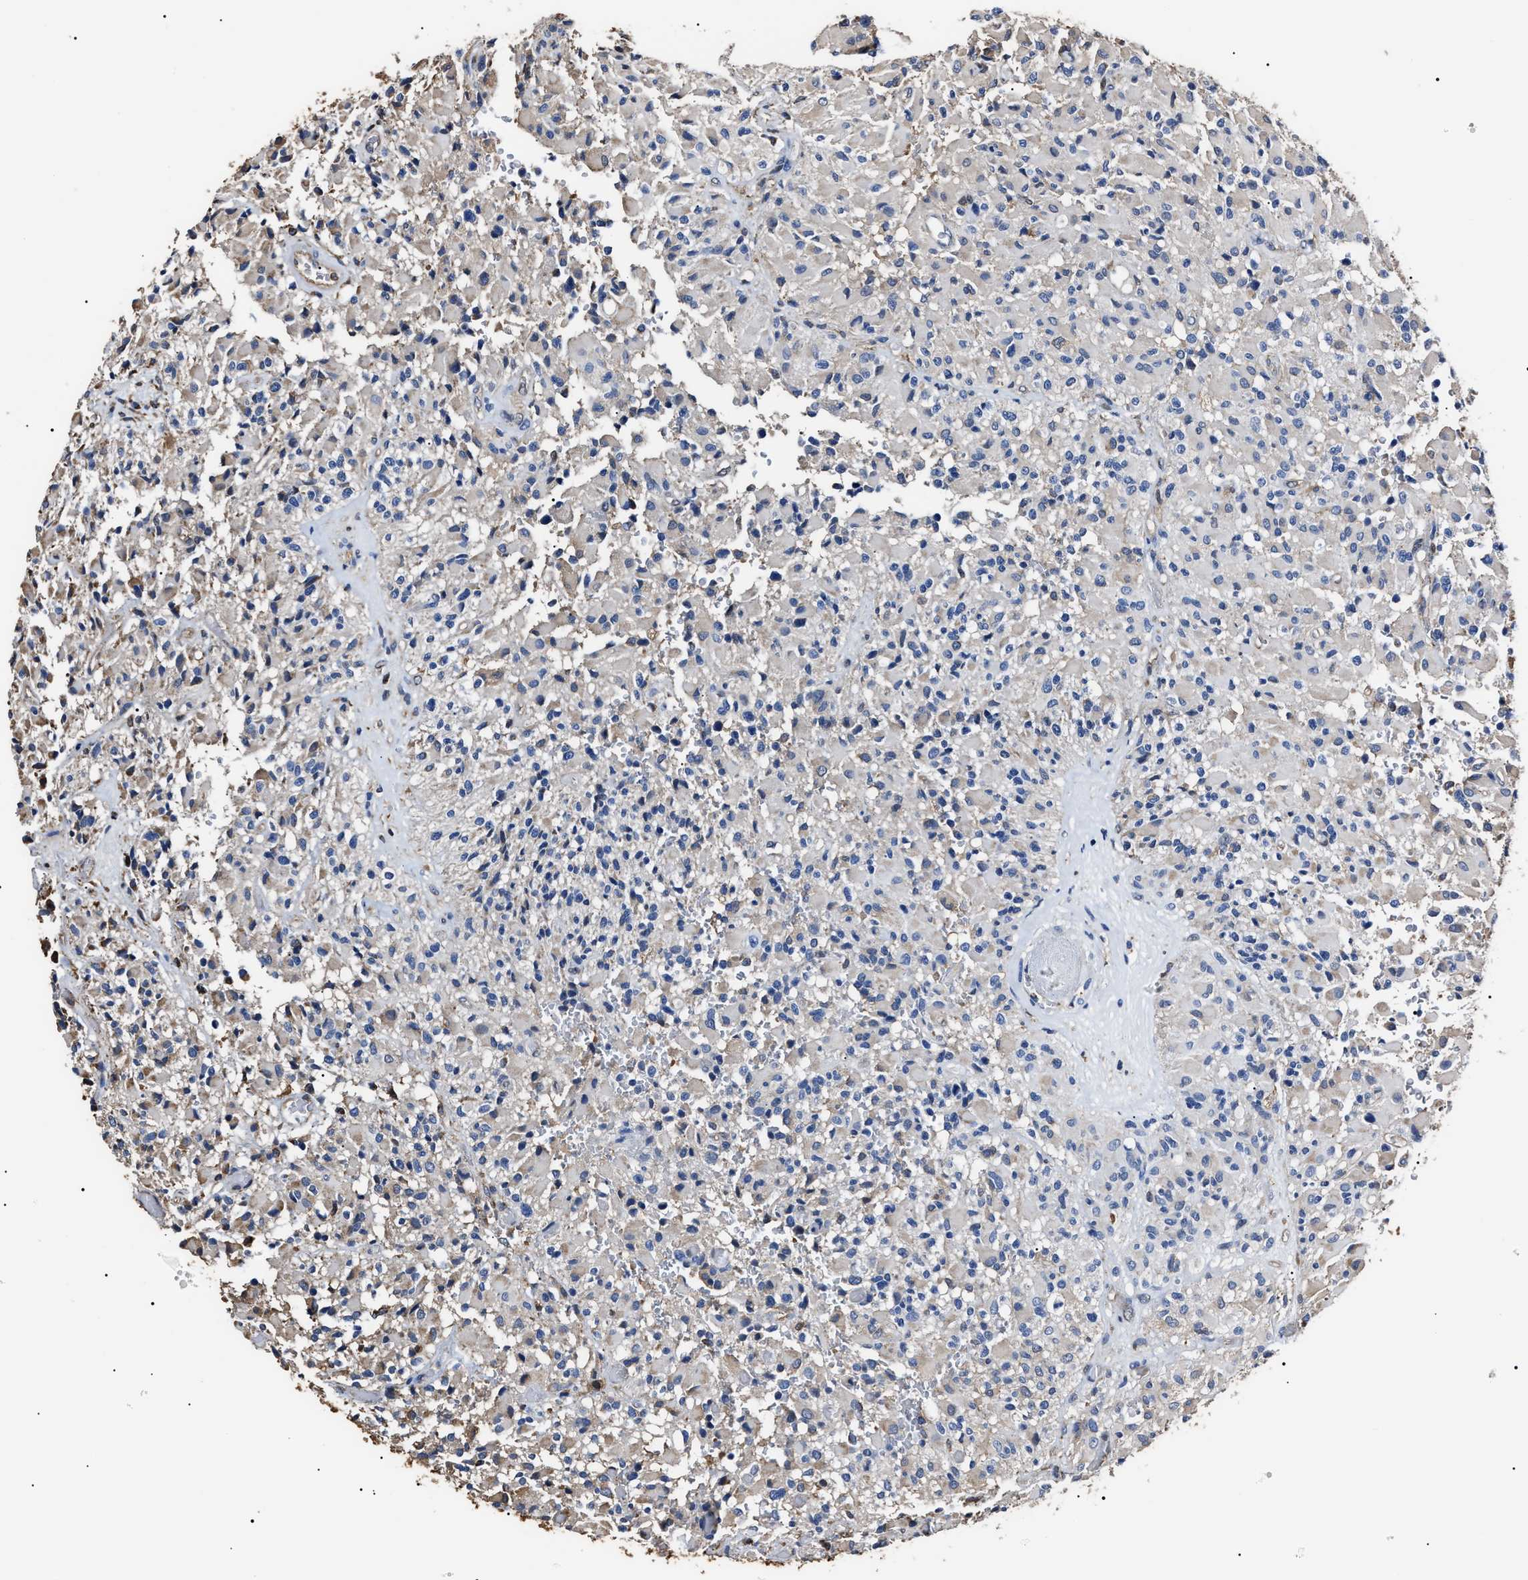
{"staining": {"intensity": "negative", "quantity": "none", "location": "none"}, "tissue": "glioma", "cell_type": "Tumor cells", "image_type": "cancer", "snomed": [{"axis": "morphology", "description": "Glioma, malignant, High grade"}, {"axis": "topography", "description": "Brain"}], "caption": "Immunohistochemistry of human glioma shows no staining in tumor cells.", "gene": "ALDH1A1", "patient": {"sex": "male", "age": 71}}